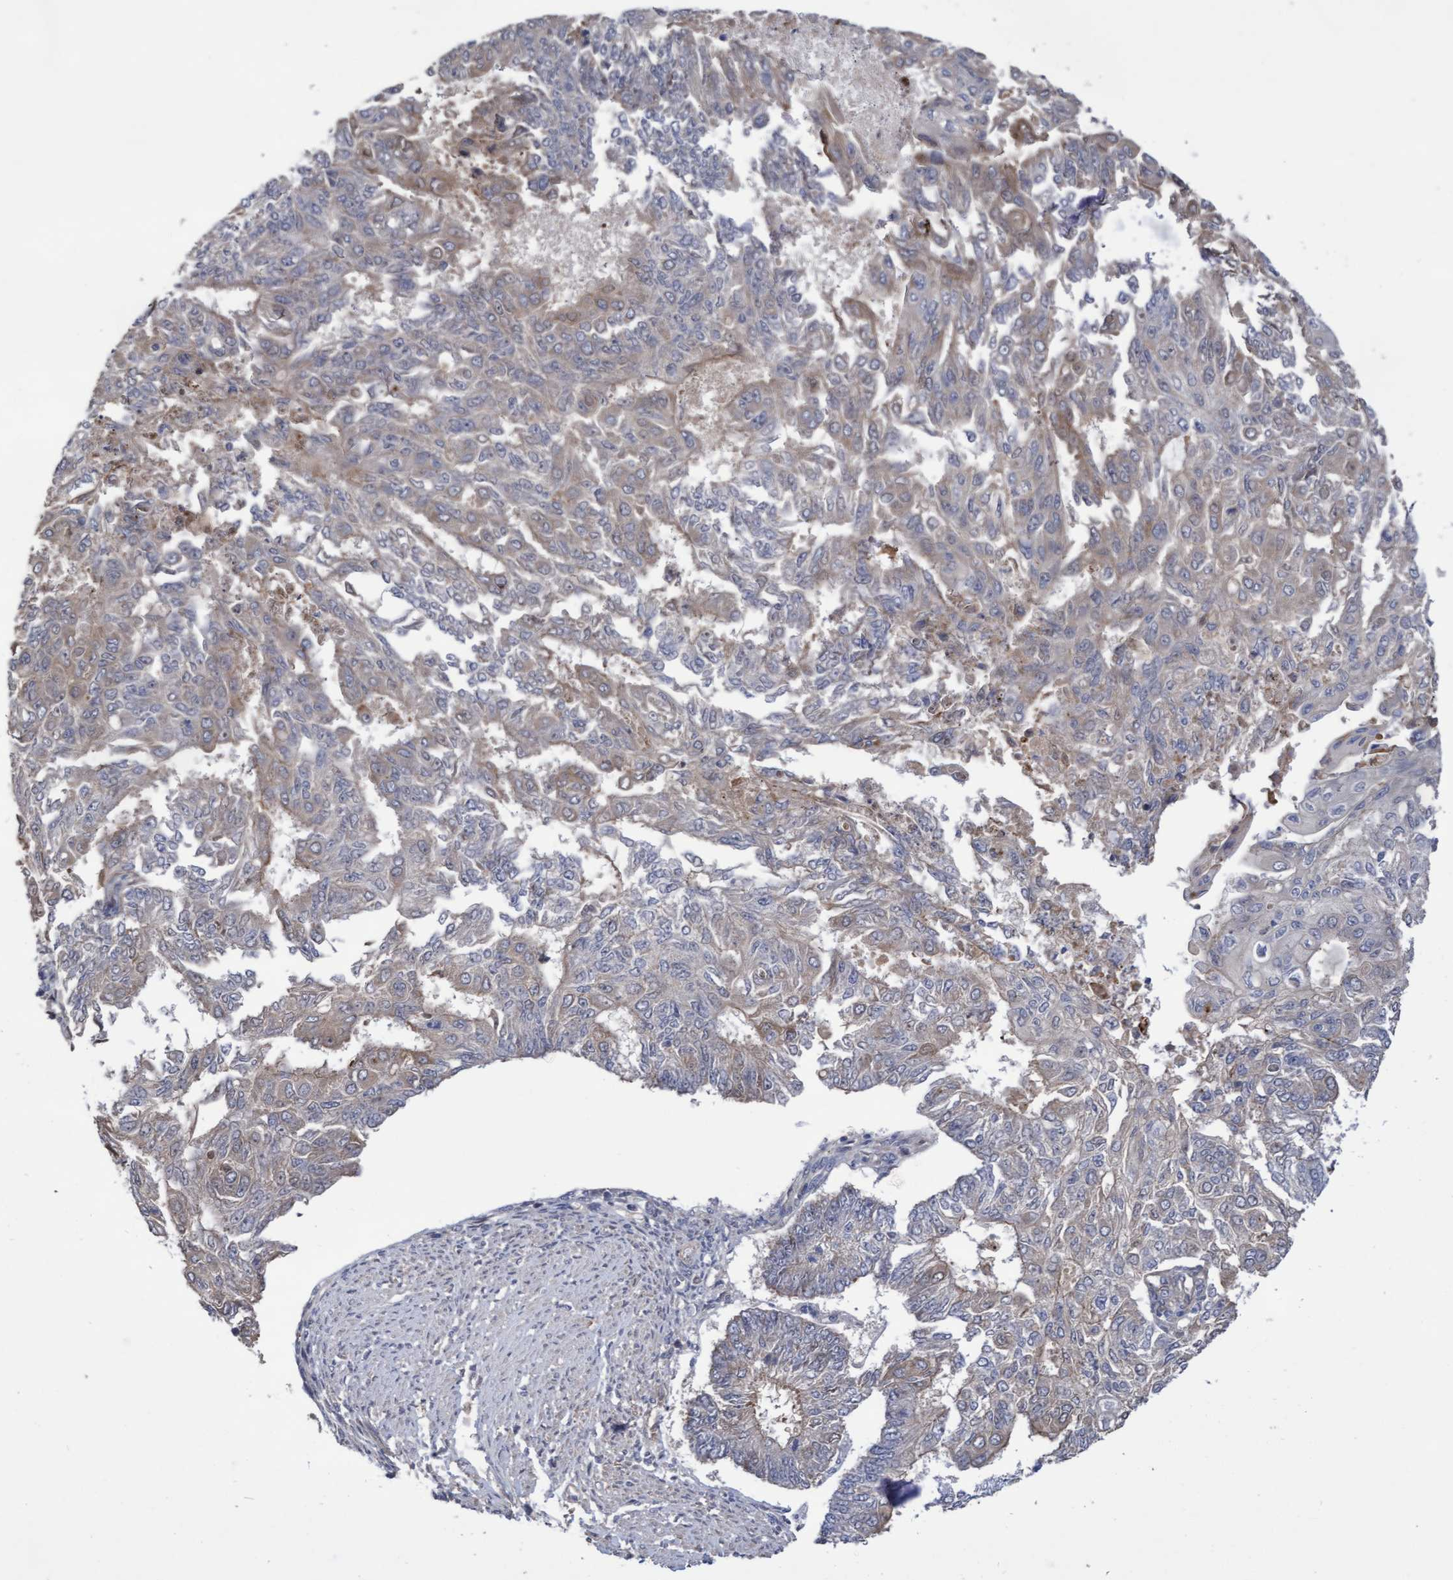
{"staining": {"intensity": "weak", "quantity": "<25%", "location": "cytoplasmic/membranous"}, "tissue": "endometrial cancer", "cell_type": "Tumor cells", "image_type": "cancer", "snomed": [{"axis": "morphology", "description": "Adenocarcinoma, NOS"}, {"axis": "topography", "description": "Endometrium"}], "caption": "The IHC histopathology image has no significant positivity in tumor cells of endometrial cancer (adenocarcinoma) tissue.", "gene": "COBL", "patient": {"sex": "female", "age": 32}}